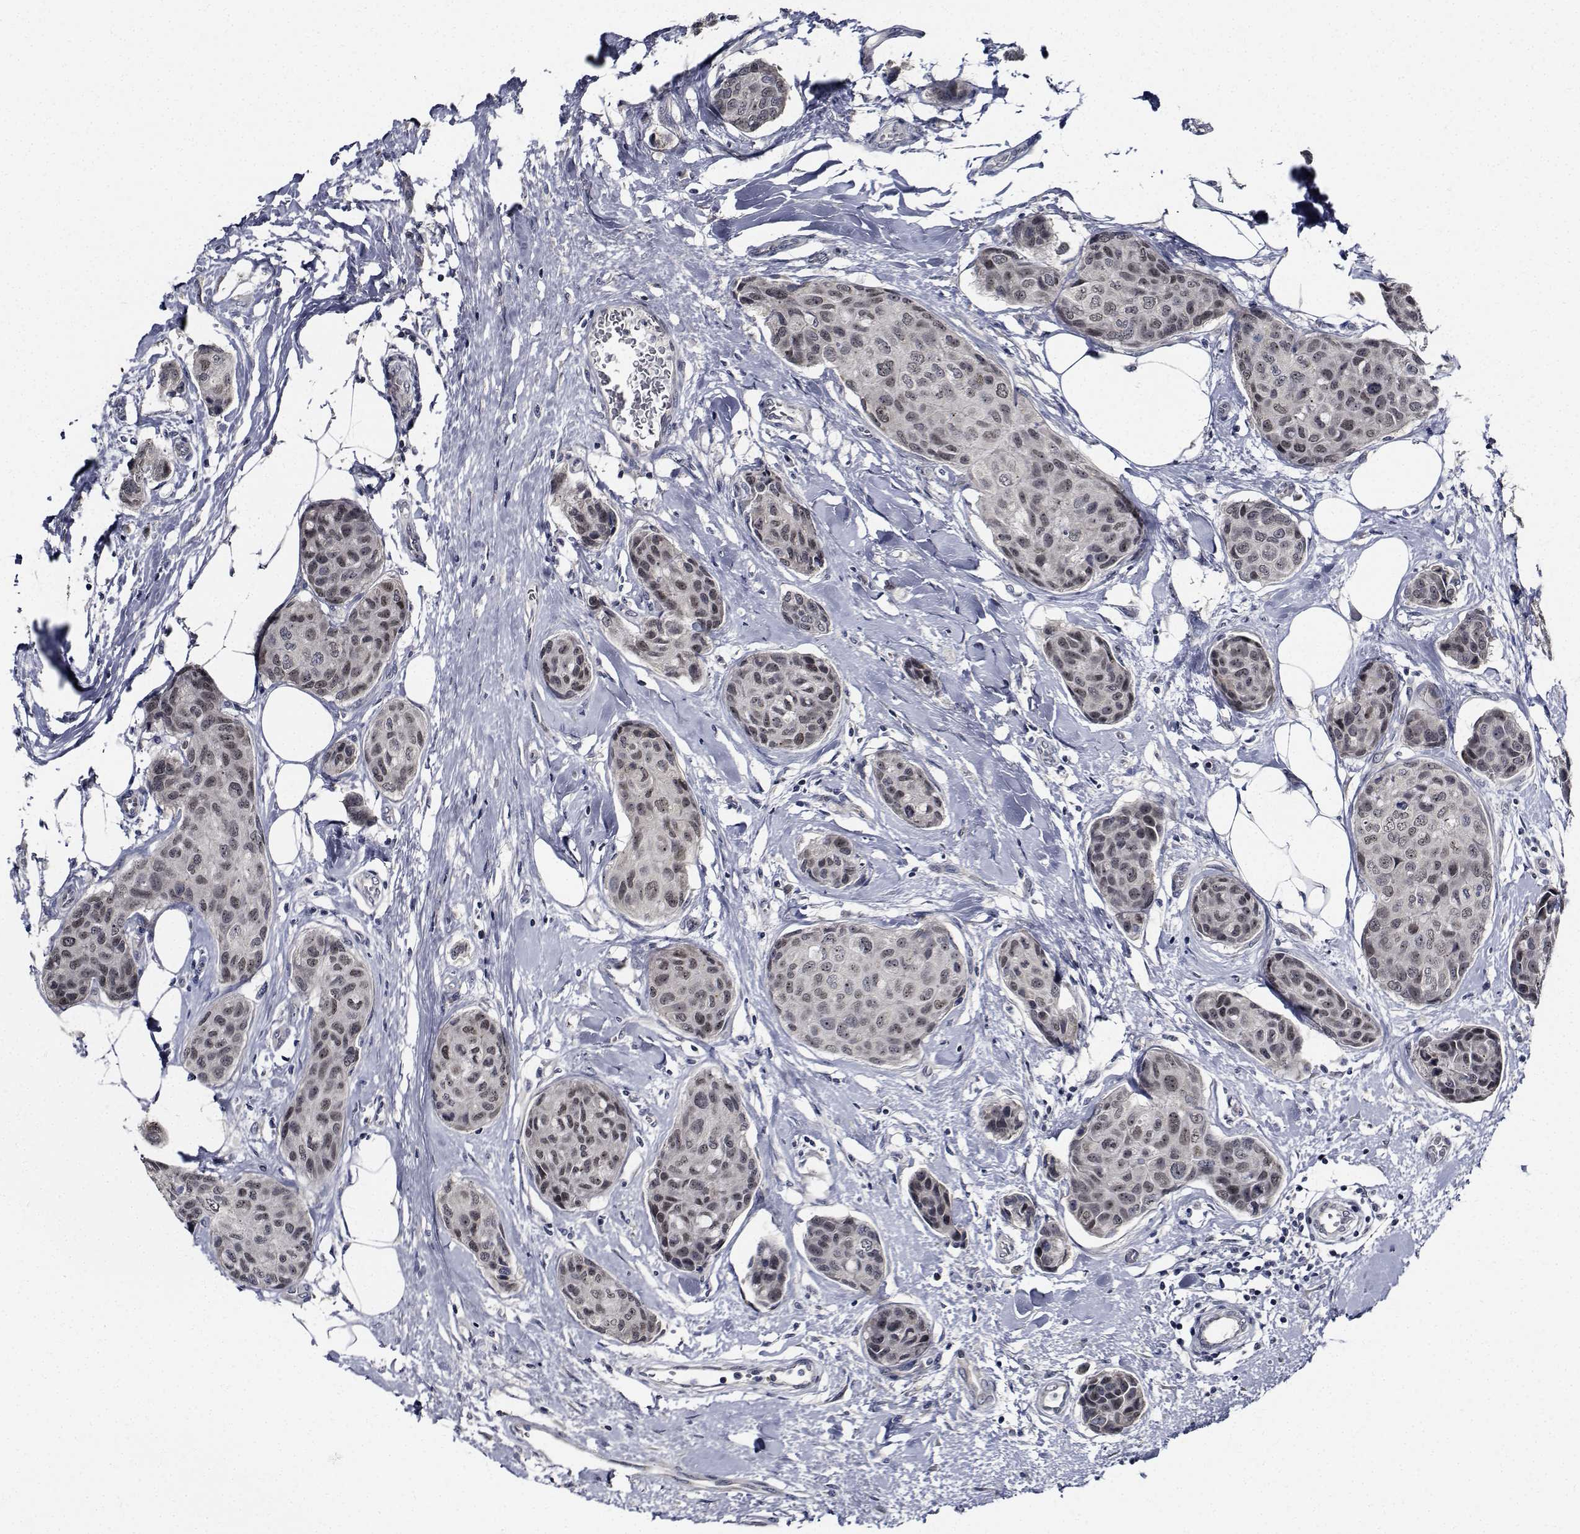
{"staining": {"intensity": "moderate", "quantity": ">75%", "location": "nuclear"}, "tissue": "breast cancer", "cell_type": "Tumor cells", "image_type": "cancer", "snomed": [{"axis": "morphology", "description": "Duct carcinoma"}, {"axis": "topography", "description": "Breast"}], "caption": "Breast cancer (infiltrating ductal carcinoma) stained for a protein (brown) displays moderate nuclear positive expression in approximately >75% of tumor cells.", "gene": "NVL", "patient": {"sex": "female", "age": 80}}